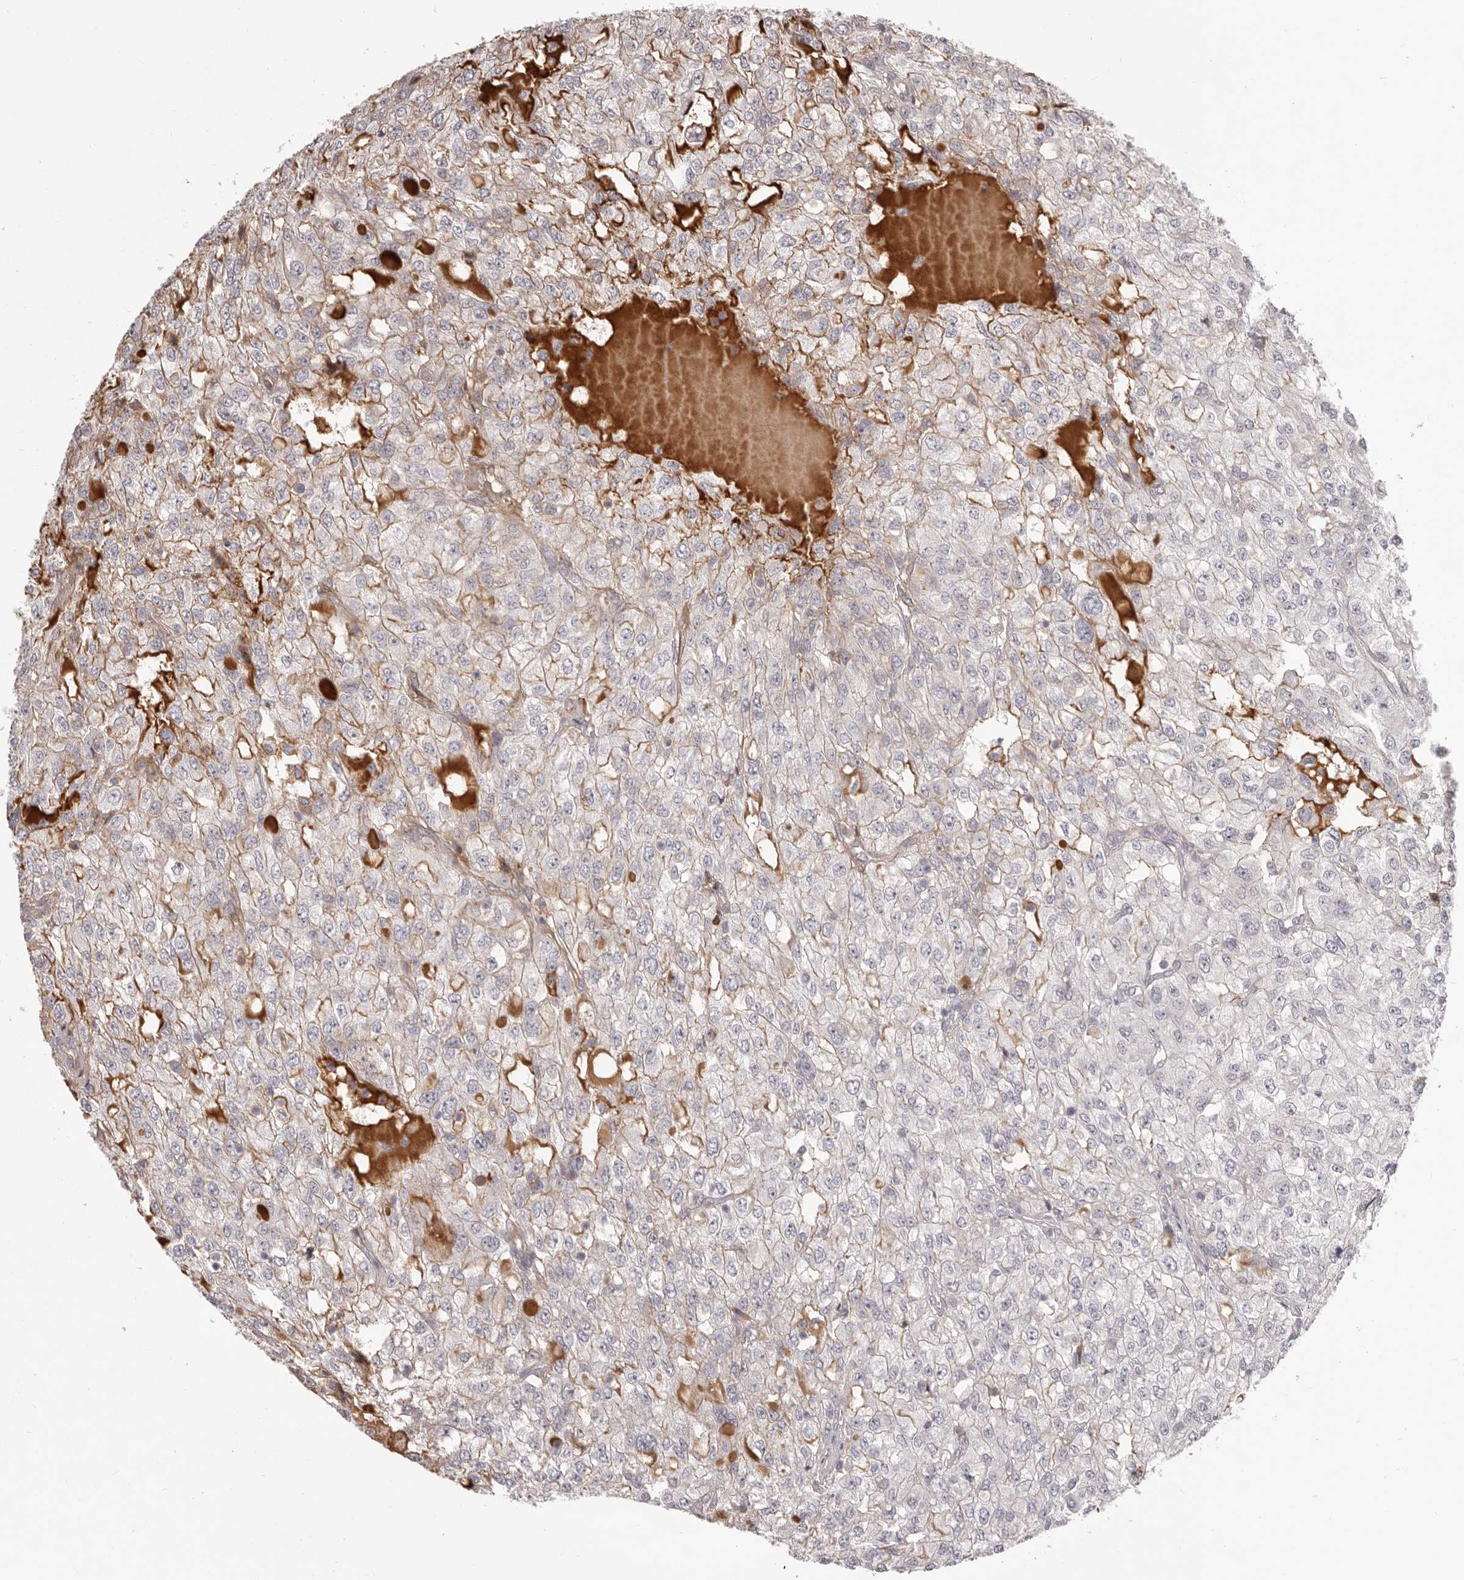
{"staining": {"intensity": "moderate", "quantity": "<25%", "location": "cytoplasmic/membranous"}, "tissue": "renal cancer", "cell_type": "Tumor cells", "image_type": "cancer", "snomed": [{"axis": "morphology", "description": "Adenocarcinoma, NOS"}, {"axis": "topography", "description": "Kidney"}], "caption": "Immunohistochemical staining of renal adenocarcinoma exhibits low levels of moderate cytoplasmic/membranous protein staining in about <25% of tumor cells. (Stains: DAB (3,3'-diaminobenzidine) in brown, nuclei in blue, Microscopy: brightfield microscopy at high magnification).", "gene": "OTUD3", "patient": {"sex": "female", "age": 54}}